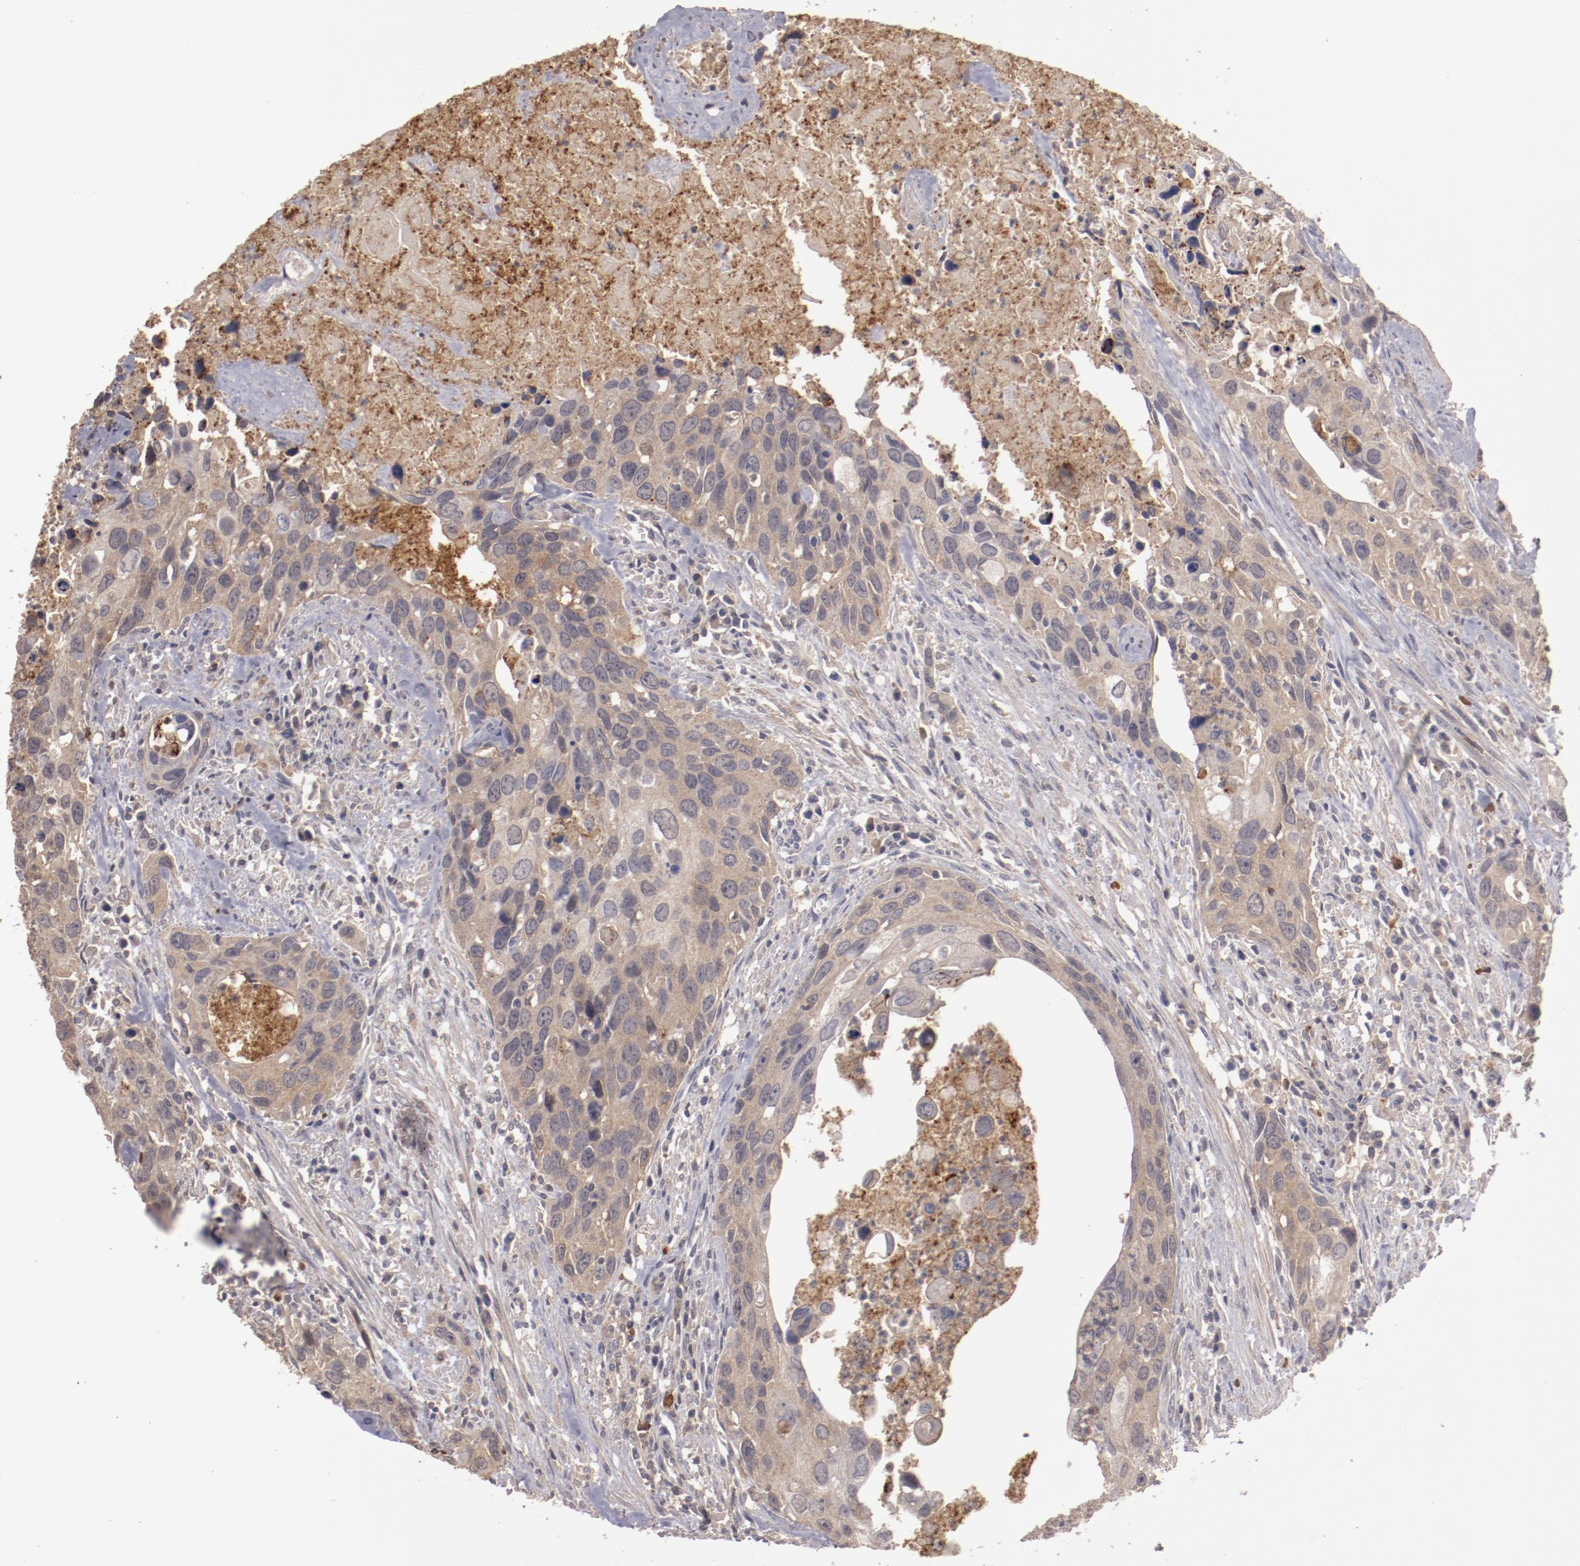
{"staining": {"intensity": "moderate", "quantity": ">75%", "location": "cytoplasmic/membranous"}, "tissue": "urothelial cancer", "cell_type": "Tumor cells", "image_type": "cancer", "snomed": [{"axis": "morphology", "description": "Urothelial carcinoma, High grade"}, {"axis": "topography", "description": "Urinary bladder"}], "caption": "Tumor cells reveal medium levels of moderate cytoplasmic/membranous positivity in about >75% of cells in urothelial carcinoma (high-grade).", "gene": "LRRC75B", "patient": {"sex": "male", "age": 71}}